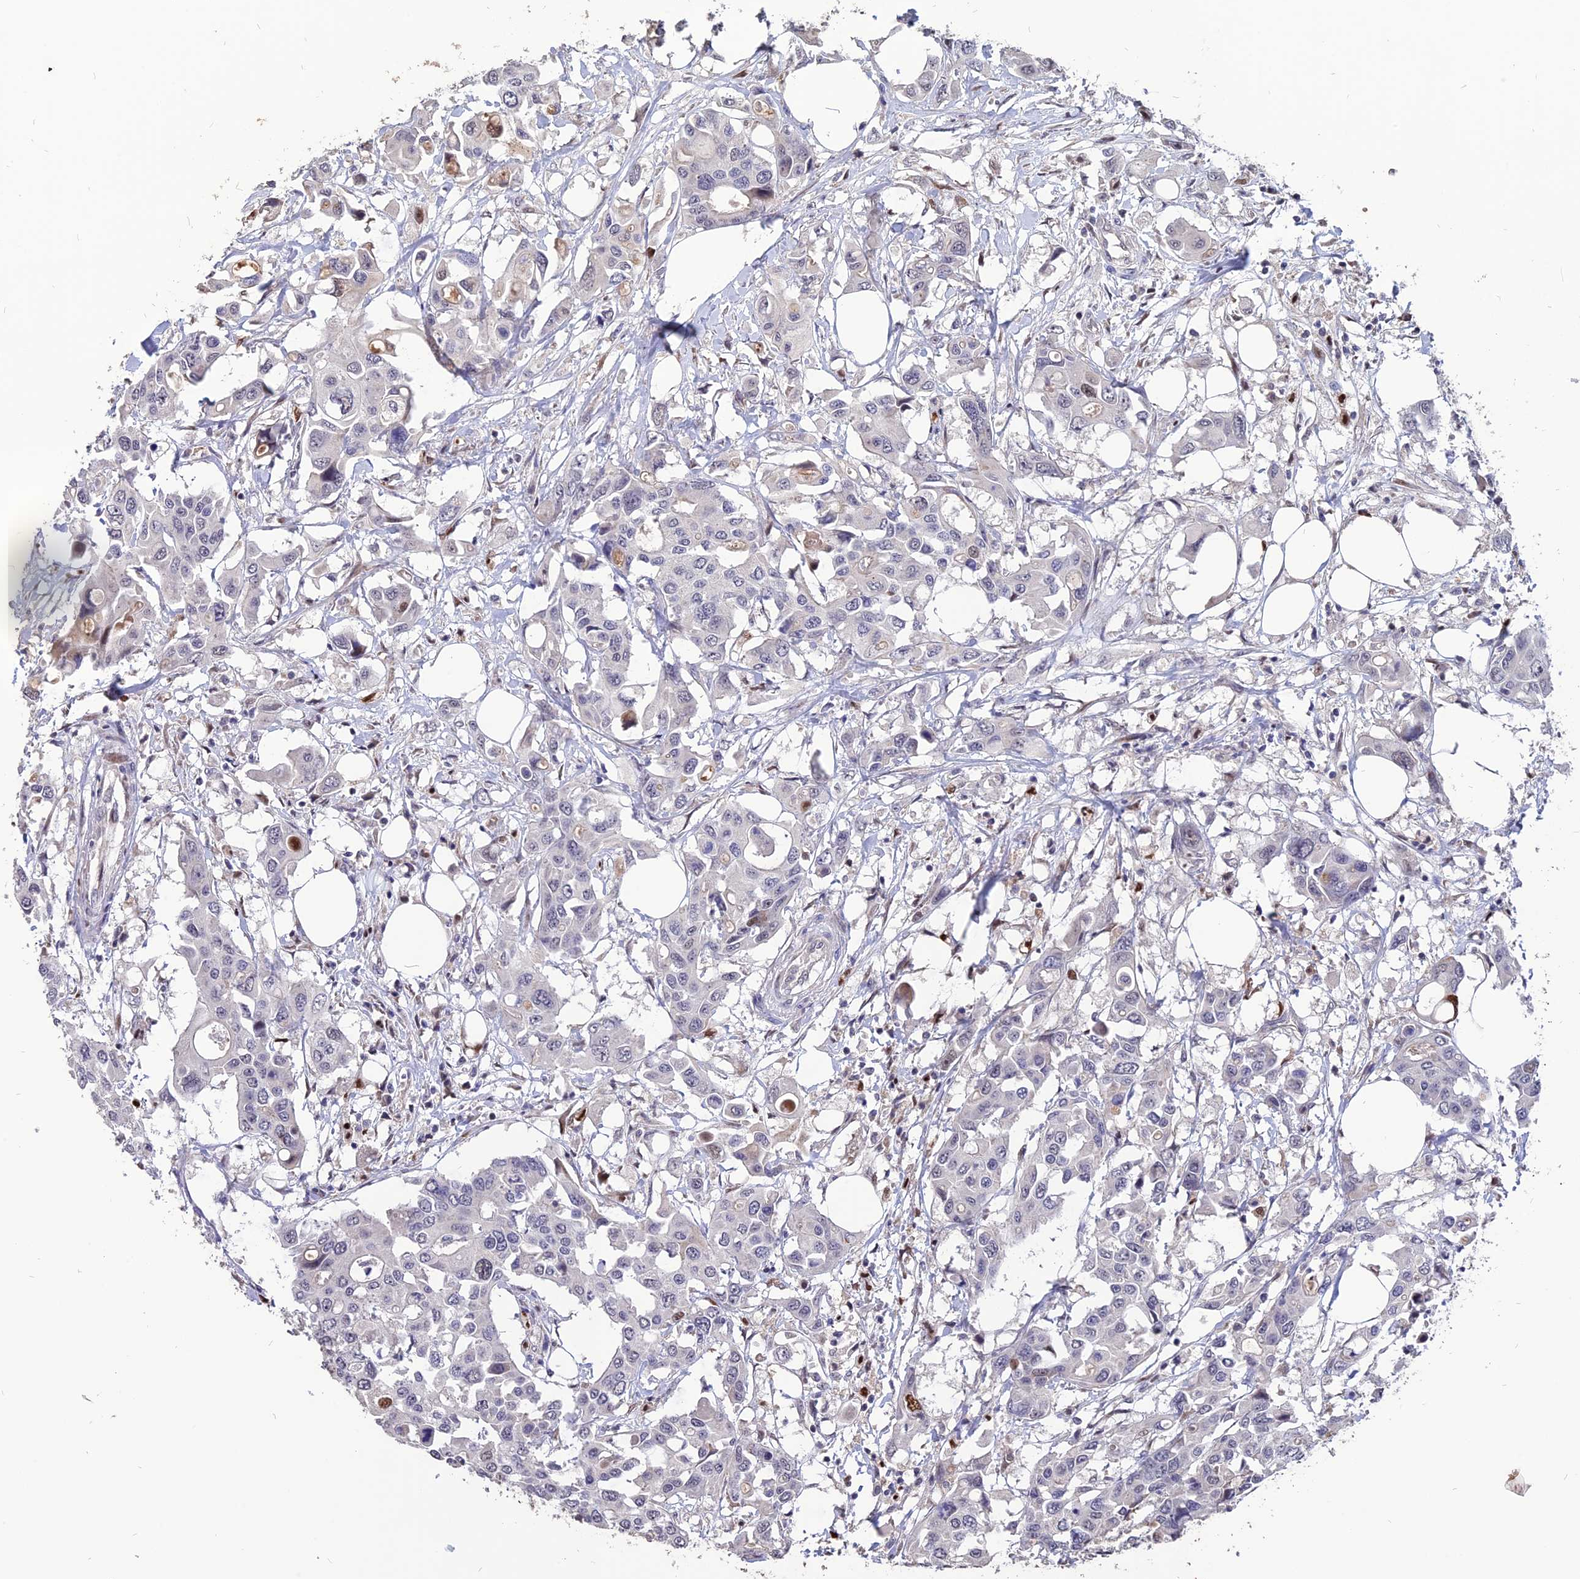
{"staining": {"intensity": "weak", "quantity": "<25%", "location": "nuclear"}, "tissue": "colorectal cancer", "cell_type": "Tumor cells", "image_type": "cancer", "snomed": [{"axis": "morphology", "description": "Adenocarcinoma, NOS"}, {"axis": "topography", "description": "Colon"}], "caption": "This histopathology image is of colorectal adenocarcinoma stained with IHC to label a protein in brown with the nuclei are counter-stained blue. There is no expression in tumor cells.", "gene": "TMEM263", "patient": {"sex": "male", "age": 77}}